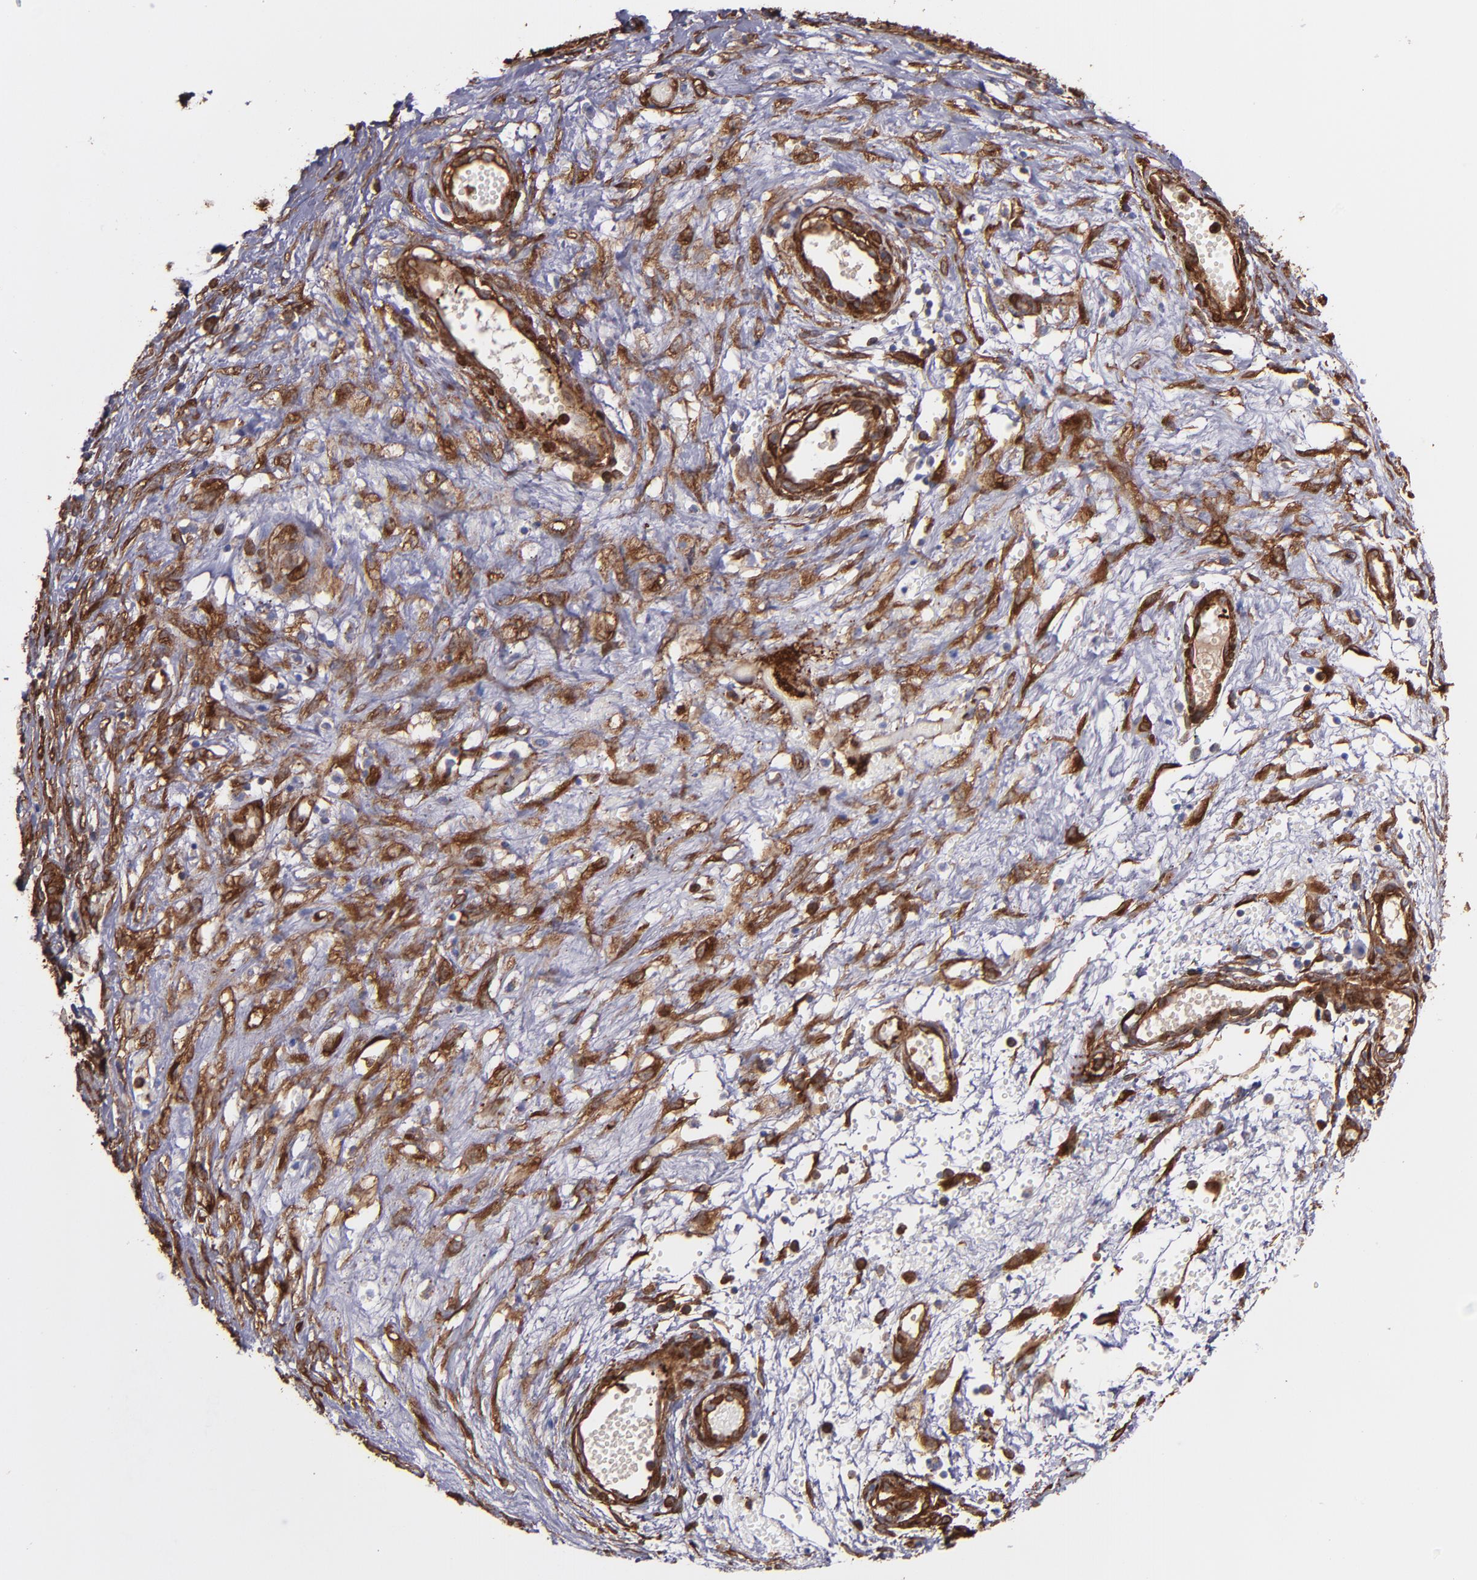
{"staining": {"intensity": "moderate", "quantity": "25%-75%", "location": "cytoplasmic/membranous"}, "tissue": "ovarian cancer", "cell_type": "Tumor cells", "image_type": "cancer", "snomed": [{"axis": "morphology", "description": "Carcinoma, endometroid"}, {"axis": "topography", "description": "Ovary"}], "caption": "Immunohistochemical staining of ovarian cancer displays medium levels of moderate cytoplasmic/membranous protein positivity in approximately 25%-75% of tumor cells.", "gene": "VCL", "patient": {"sex": "female", "age": 42}}